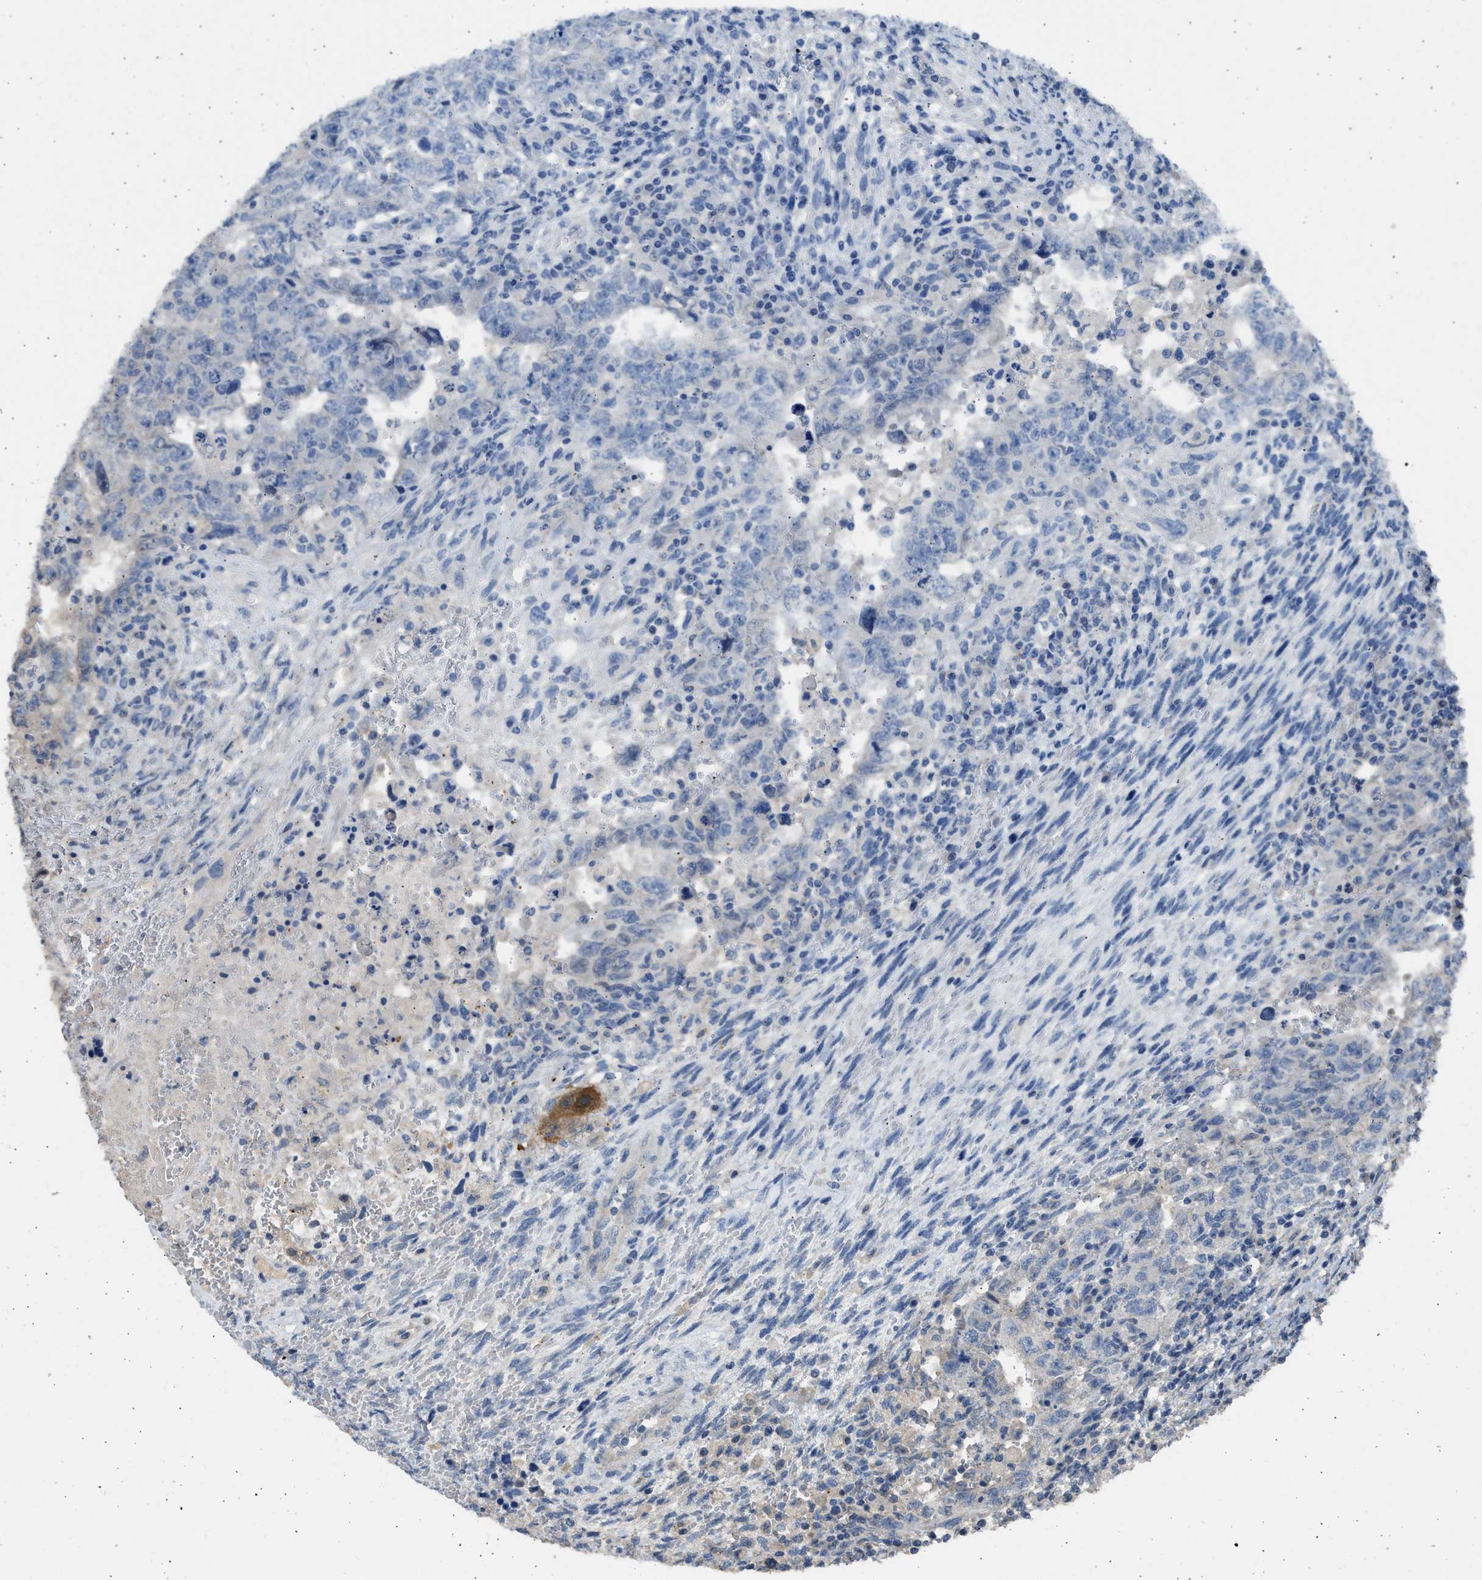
{"staining": {"intensity": "negative", "quantity": "none", "location": "none"}, "tissue": "testis cancer", "cell_type": "Tumor cells", "image_type": "cancer", "snomed": [{"axis": "morphology", "description": "Carcinoma, Embryonal, NOS"}, {"axis": "topography", "description": "Testis"}], "caption": "The image reveals no staining of tumor cells in testis cancer (embryonal carcinoma).", "gene": "SULT2A1", "patient": {"sex": "male", "age": 26}}